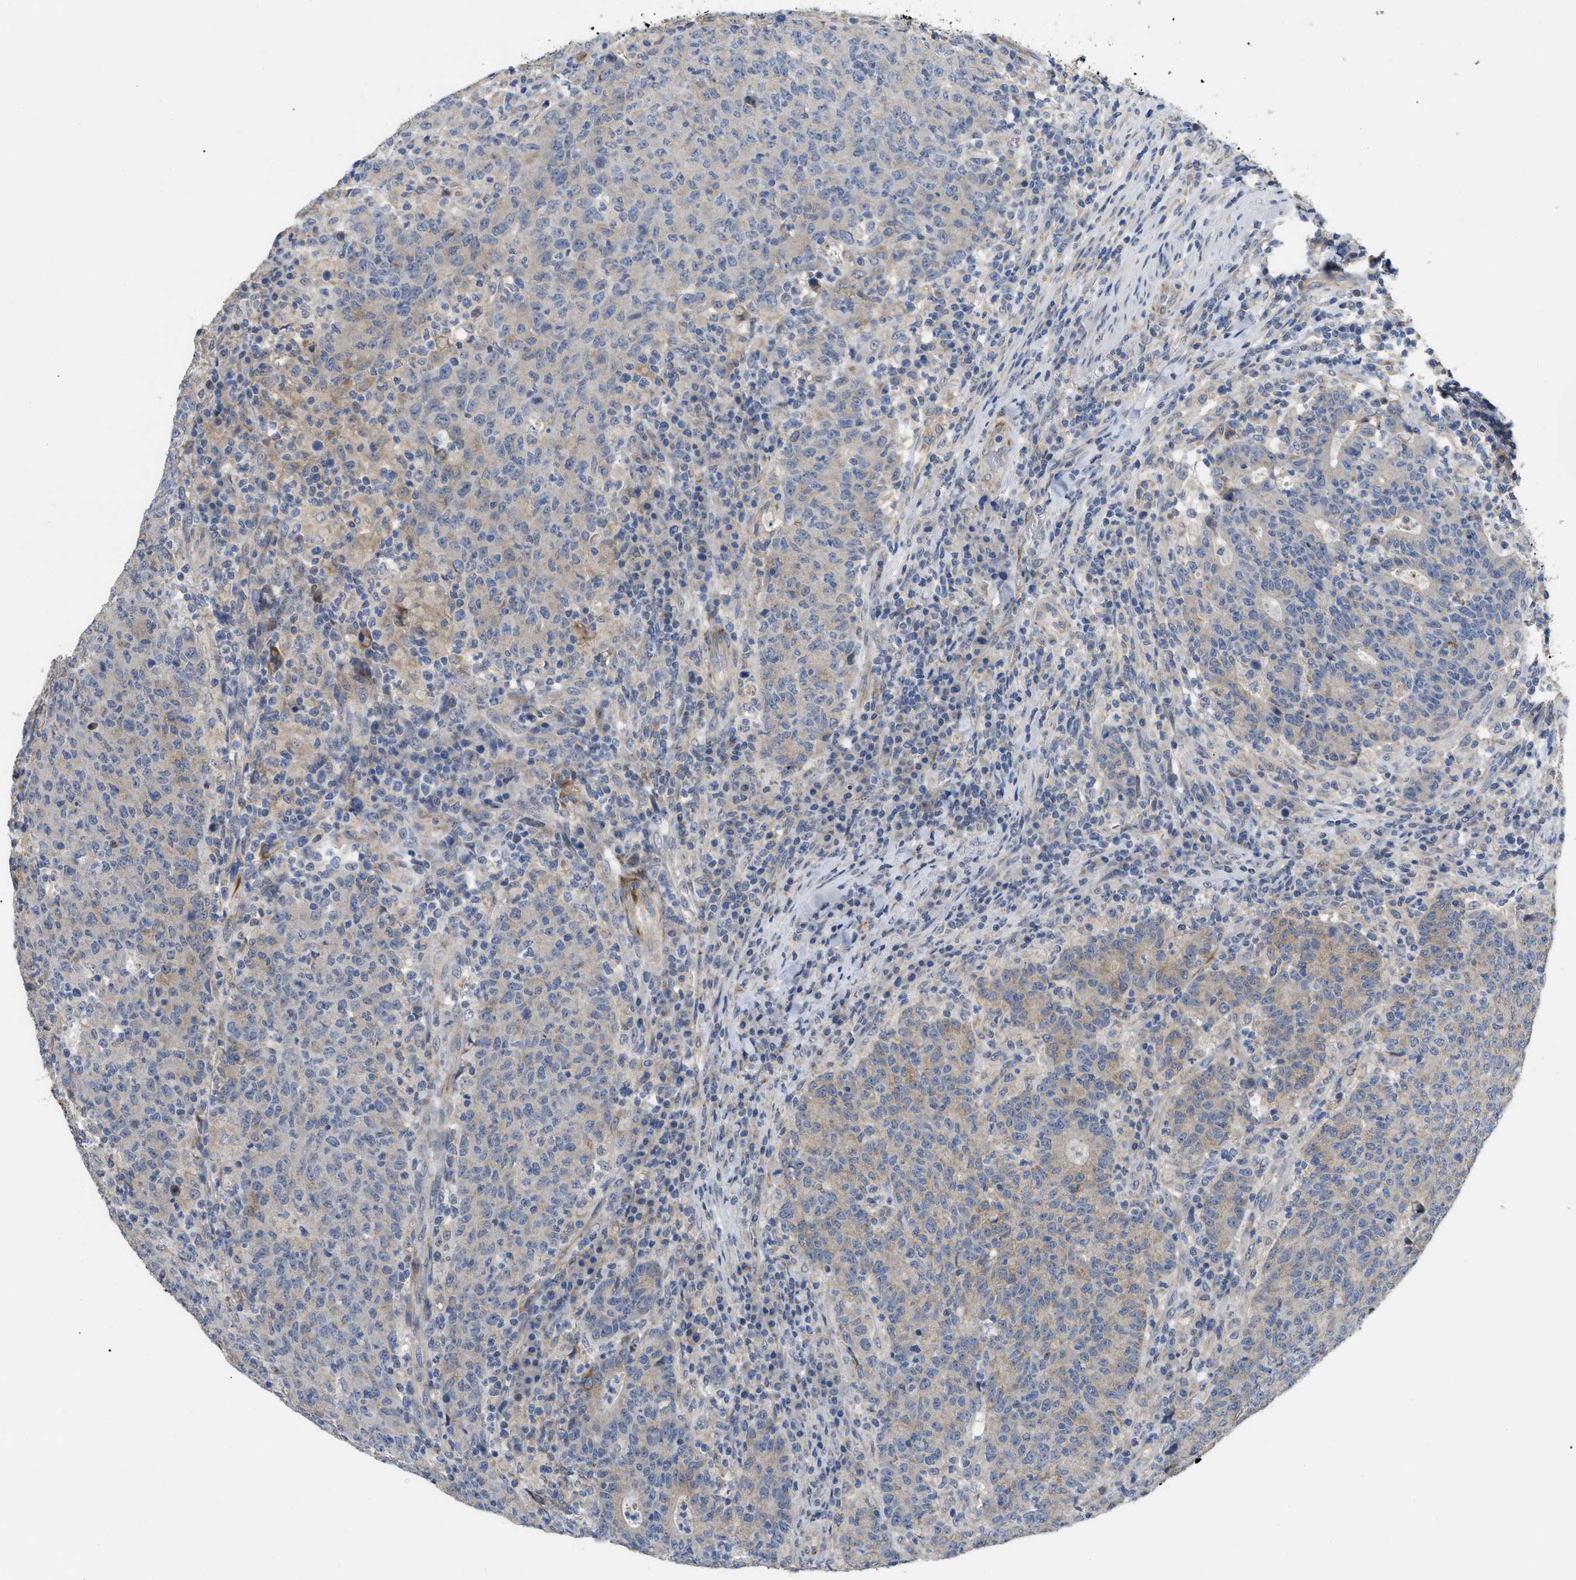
{"staining": {"intensity": "weak", "quantity": "<25%", "location": "cytoplasmic/membranous"}, "tissue": "colorectal cancer", "cell_type": "Tumor cells", "image_type": "cancer", "snomed": [{"axis": "morphology", "description": "Adenocarcinoma, NOS"}, {"axis": "topography", "description": "Colon"}], "caption": "Colorectal cancer was stained to show a protein in brown. There is no significant positivity in tumor cells.", "gene": "DHX58", "patient": {"sex": "female", "age": 75}}